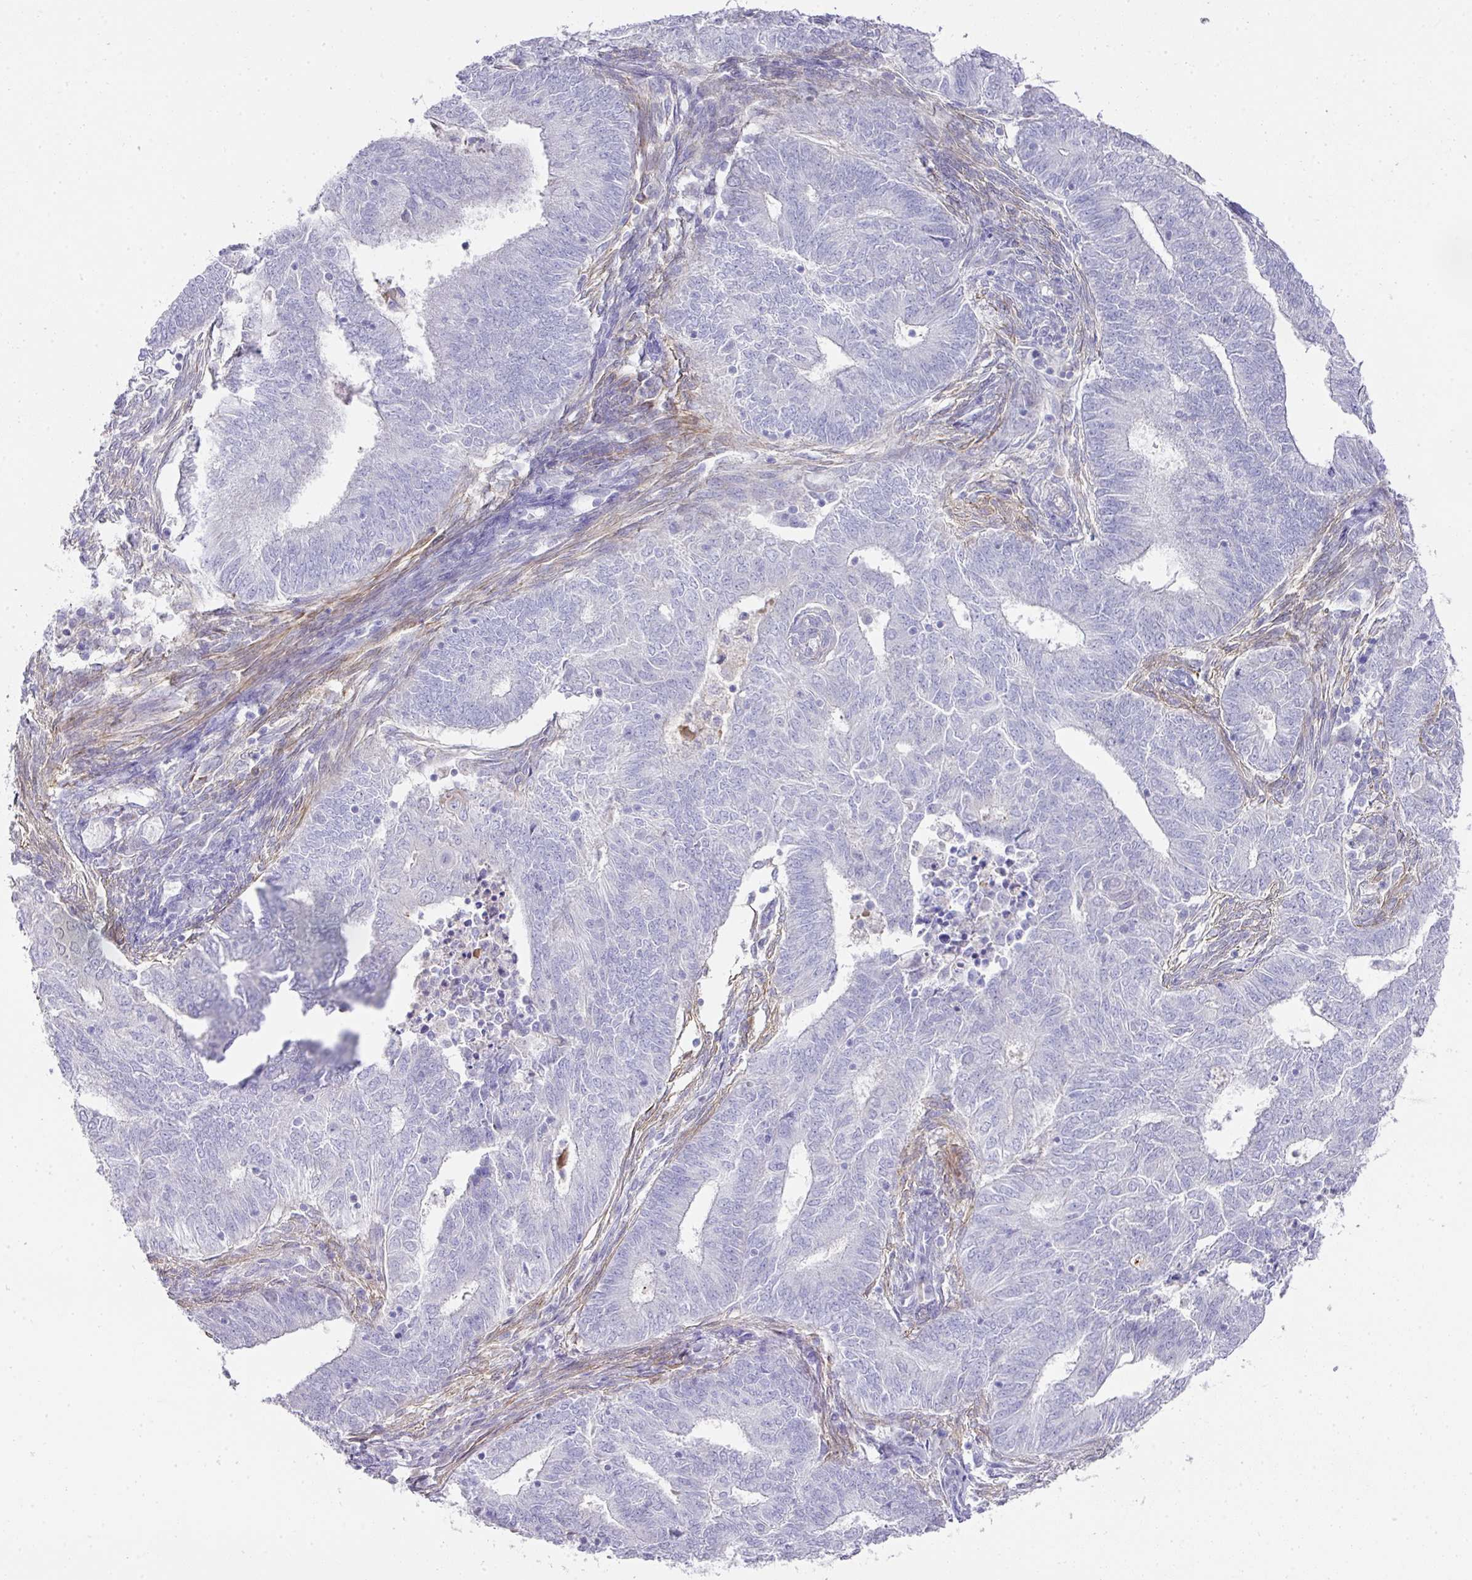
{"staining": {"intensity": "negative", "quantity": "none", "location": "none"}, "tissue": "endometrial cancer", "cell_type": "Tumor cells", "image_type": "cancer", "snomed": [{"axis": "morphology", "description": "Adenocarcinoma, NOS"}, {"axis": "topography", "description": "Endometrium"}], "caption": "IHC histopathology image of human endometrial cancer stained for a protein (brown), which exhibits no staining in tumor cells.", "gene": "TARM1", "patient": {"sex": "female", "age": 62}}